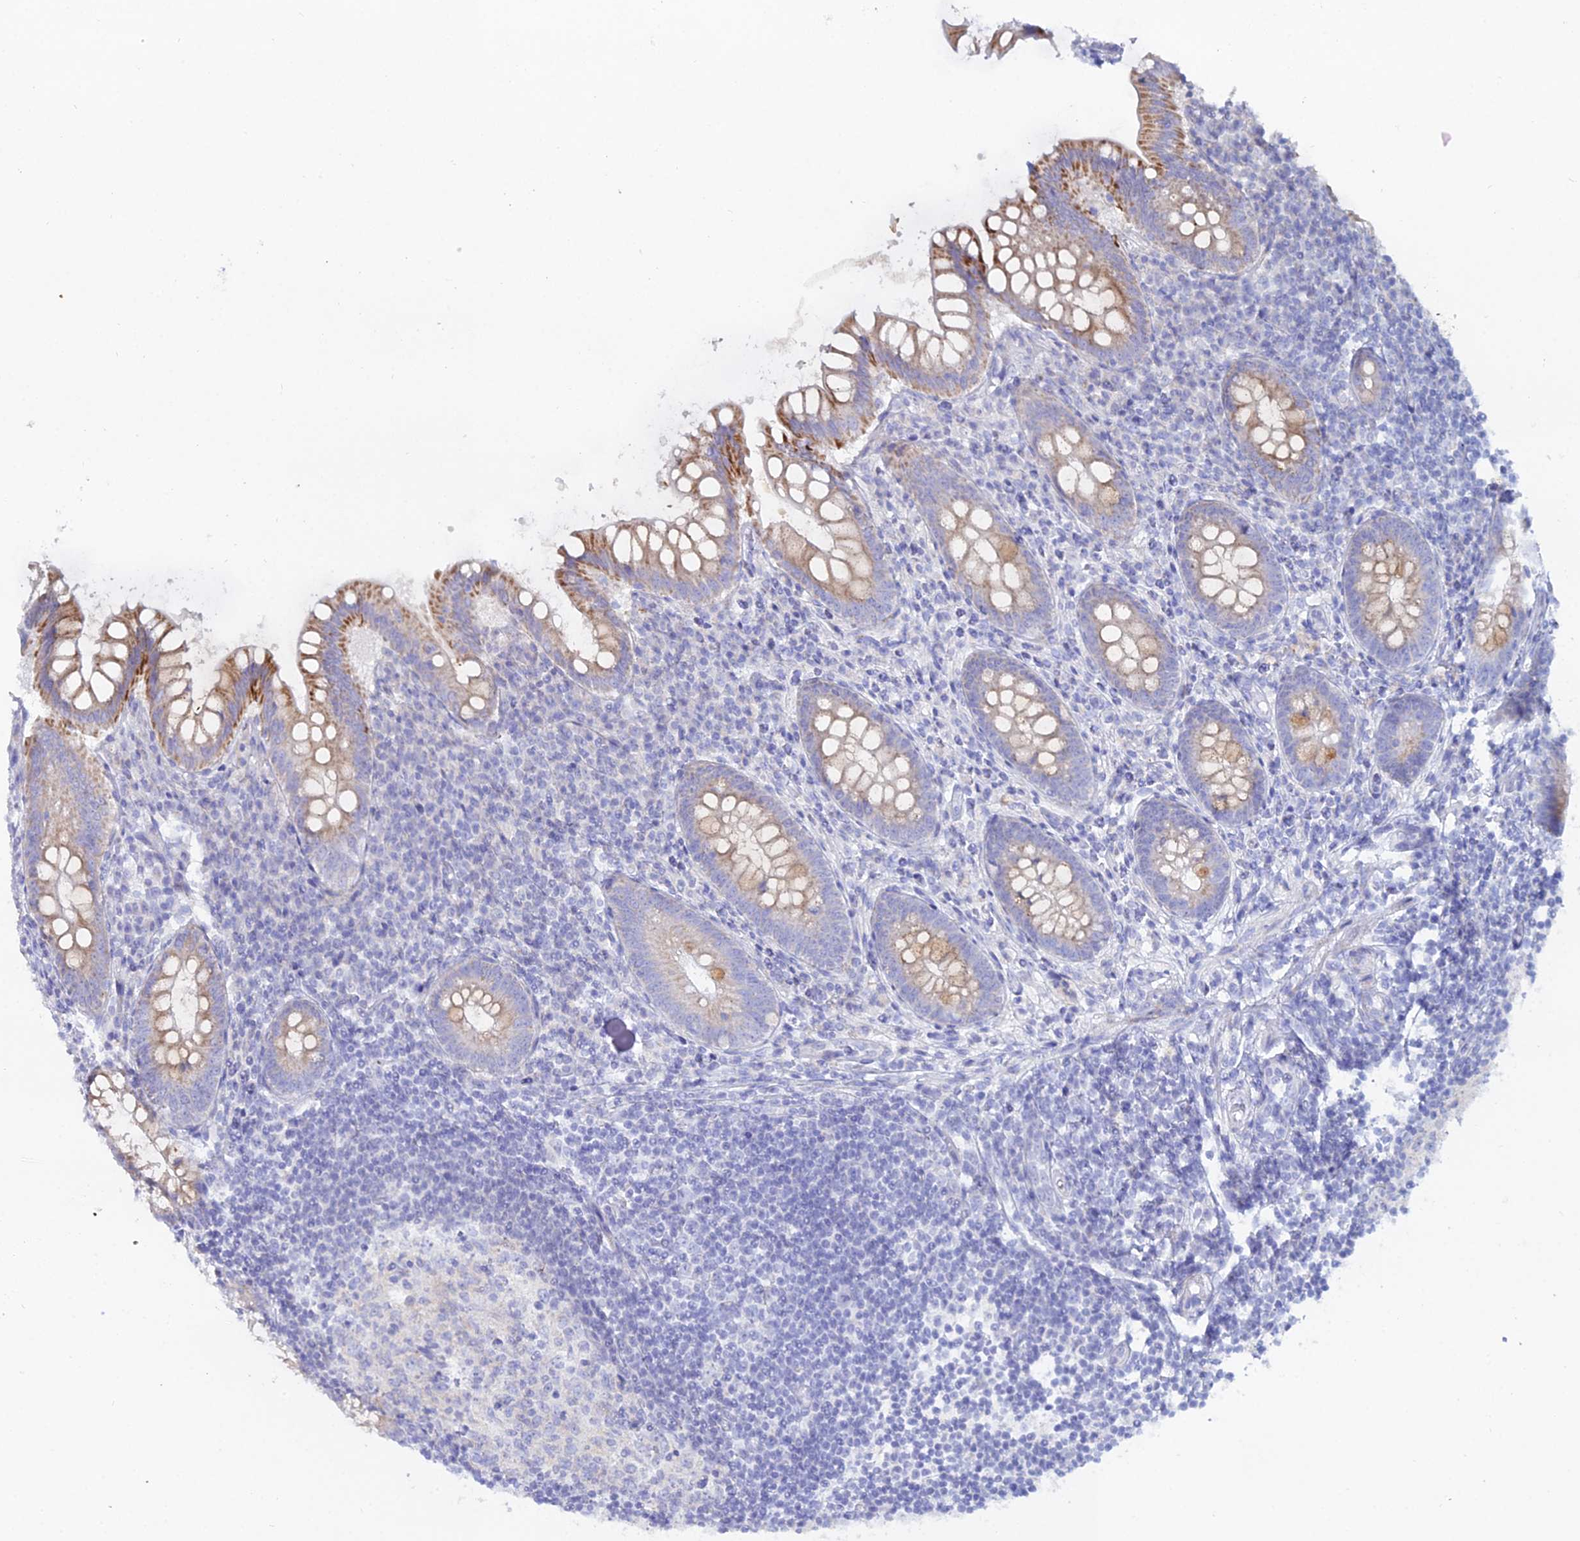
{"staining": {"intensity": "moderate", "quantity": "25%-75%", "location": "cytoplasmic/membranous"}, "tissue": "appendix", "cell_type": "Glandular cells", "image_type": "normal", "snomed": [{"axis": "morphology", "description": "Normal tissue, NOS"}, {"axis": "topography", "description": "Appendix"}], "caption": "A brown stain highlights moderate cytoplasmic/membranous positivity of a protein in glandular cells of benign appendix. (brown staining indicates protein expression, while blue staining denotes nuclei).", "gene": "DHX34", "patient": {"sex": "female", "age": 33}}